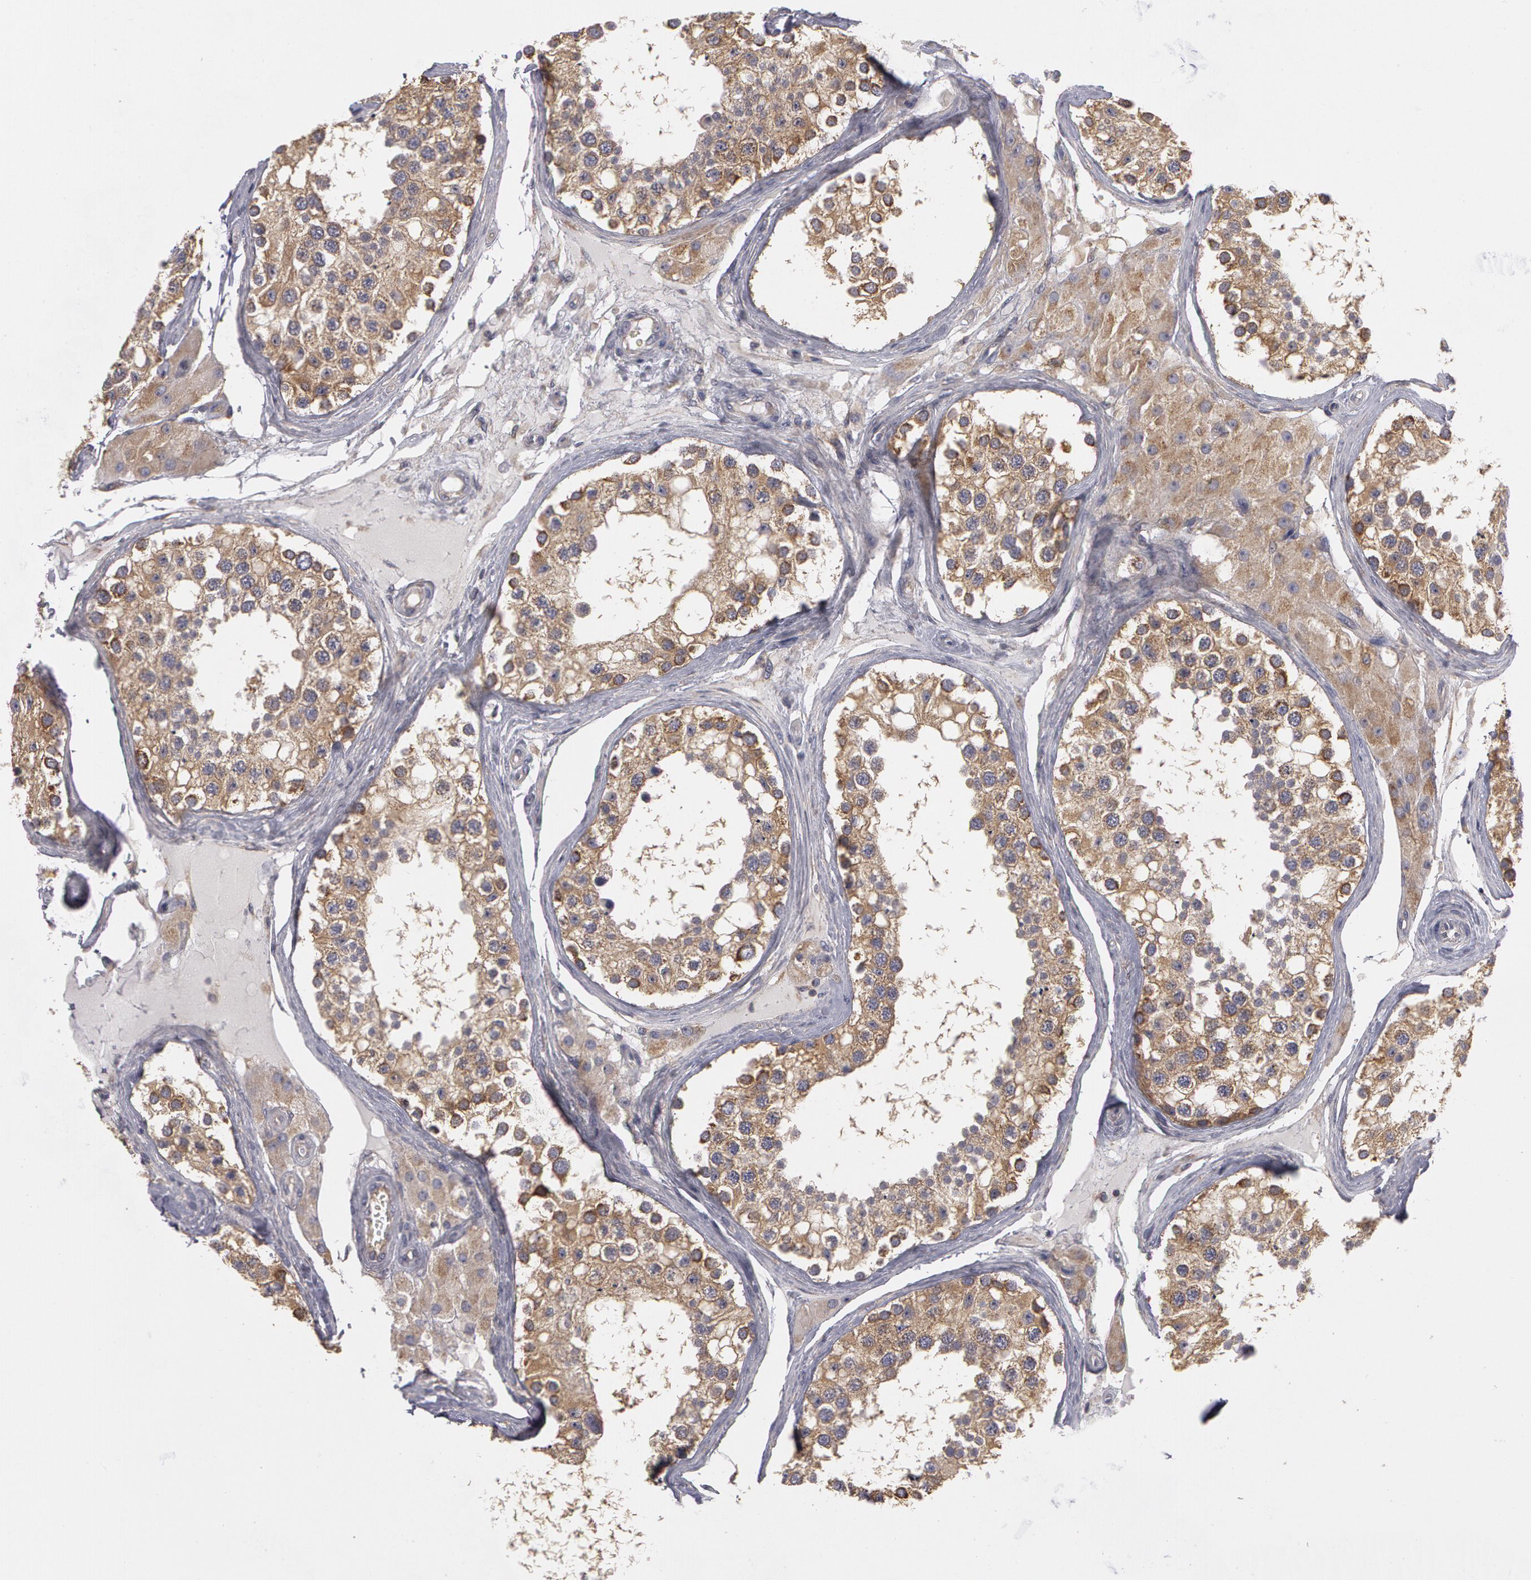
{"staining": {"intensity": "moderate", "quantity": ">75%", "location": "cytoplasmic/membranous"}, "tissue": "testis", "cell_type": "Cells in seminiferous ducts", "image_type": "normal", "snomed": [{"axis": "morphology", "description": "Normal tissue, NOS"}, {"axis": "topography", "description": "Testis"}], "caption": "DAB immunohistochemical staining of normal human testis exhibits moderate cytoplasmic/membranous protein expression in approximately >75% of cells in seminiferous ducts. (Stains: DAB in brown, nuclei in blue, Microscopy: brightfield microscopy at high magnification).", "gene": "NEK9", "patient": {"sex": "male", "age": 68}}